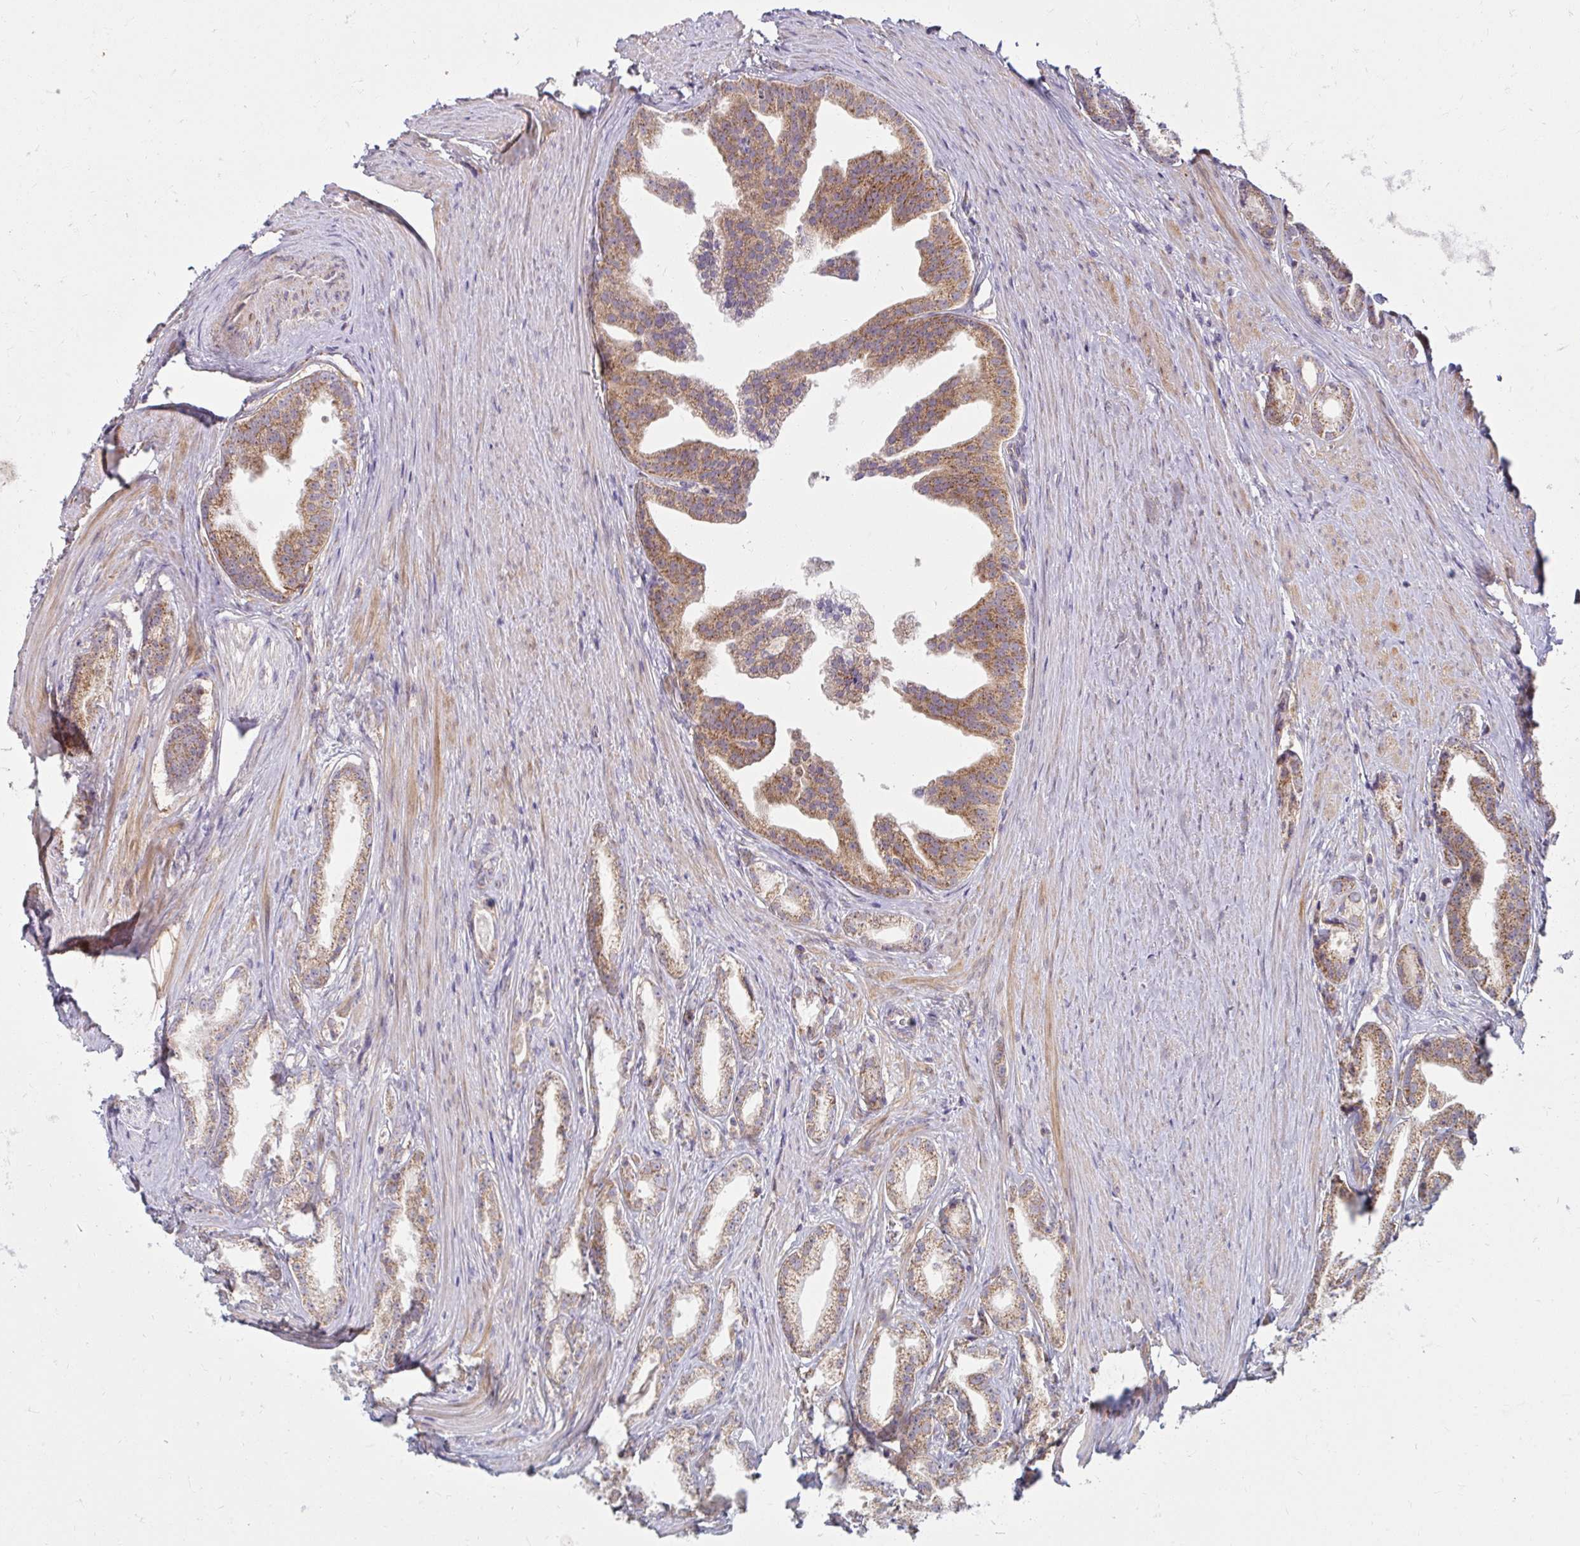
{"staining": {"intensity": "moderate", "quantity": ">75%", "location": "cytoplasmic/membranous"}, "tissue": "prostate cancer", "cell_type": "Tumor cells", "image_type": "cancer", "snomed": [{"axis": "morphology", "description": "Adenocarcinoma, Low grade"}, {"axis": "topography", "description": "Prostate"}], "caption": "Immunohistochemistry (IHC) micrograph of neoplastic tissue: human prostate low-grade adenocarcinoma stained using immunohistochemistry shows medium levels of moderate protein expression localized specifically in the cytoplasmic/membranous of tumor cells, appearing as a cytoplasmic/membranous brown color.", "gene": "SKP2", "patient": {"sex": "male", "age": 65}}